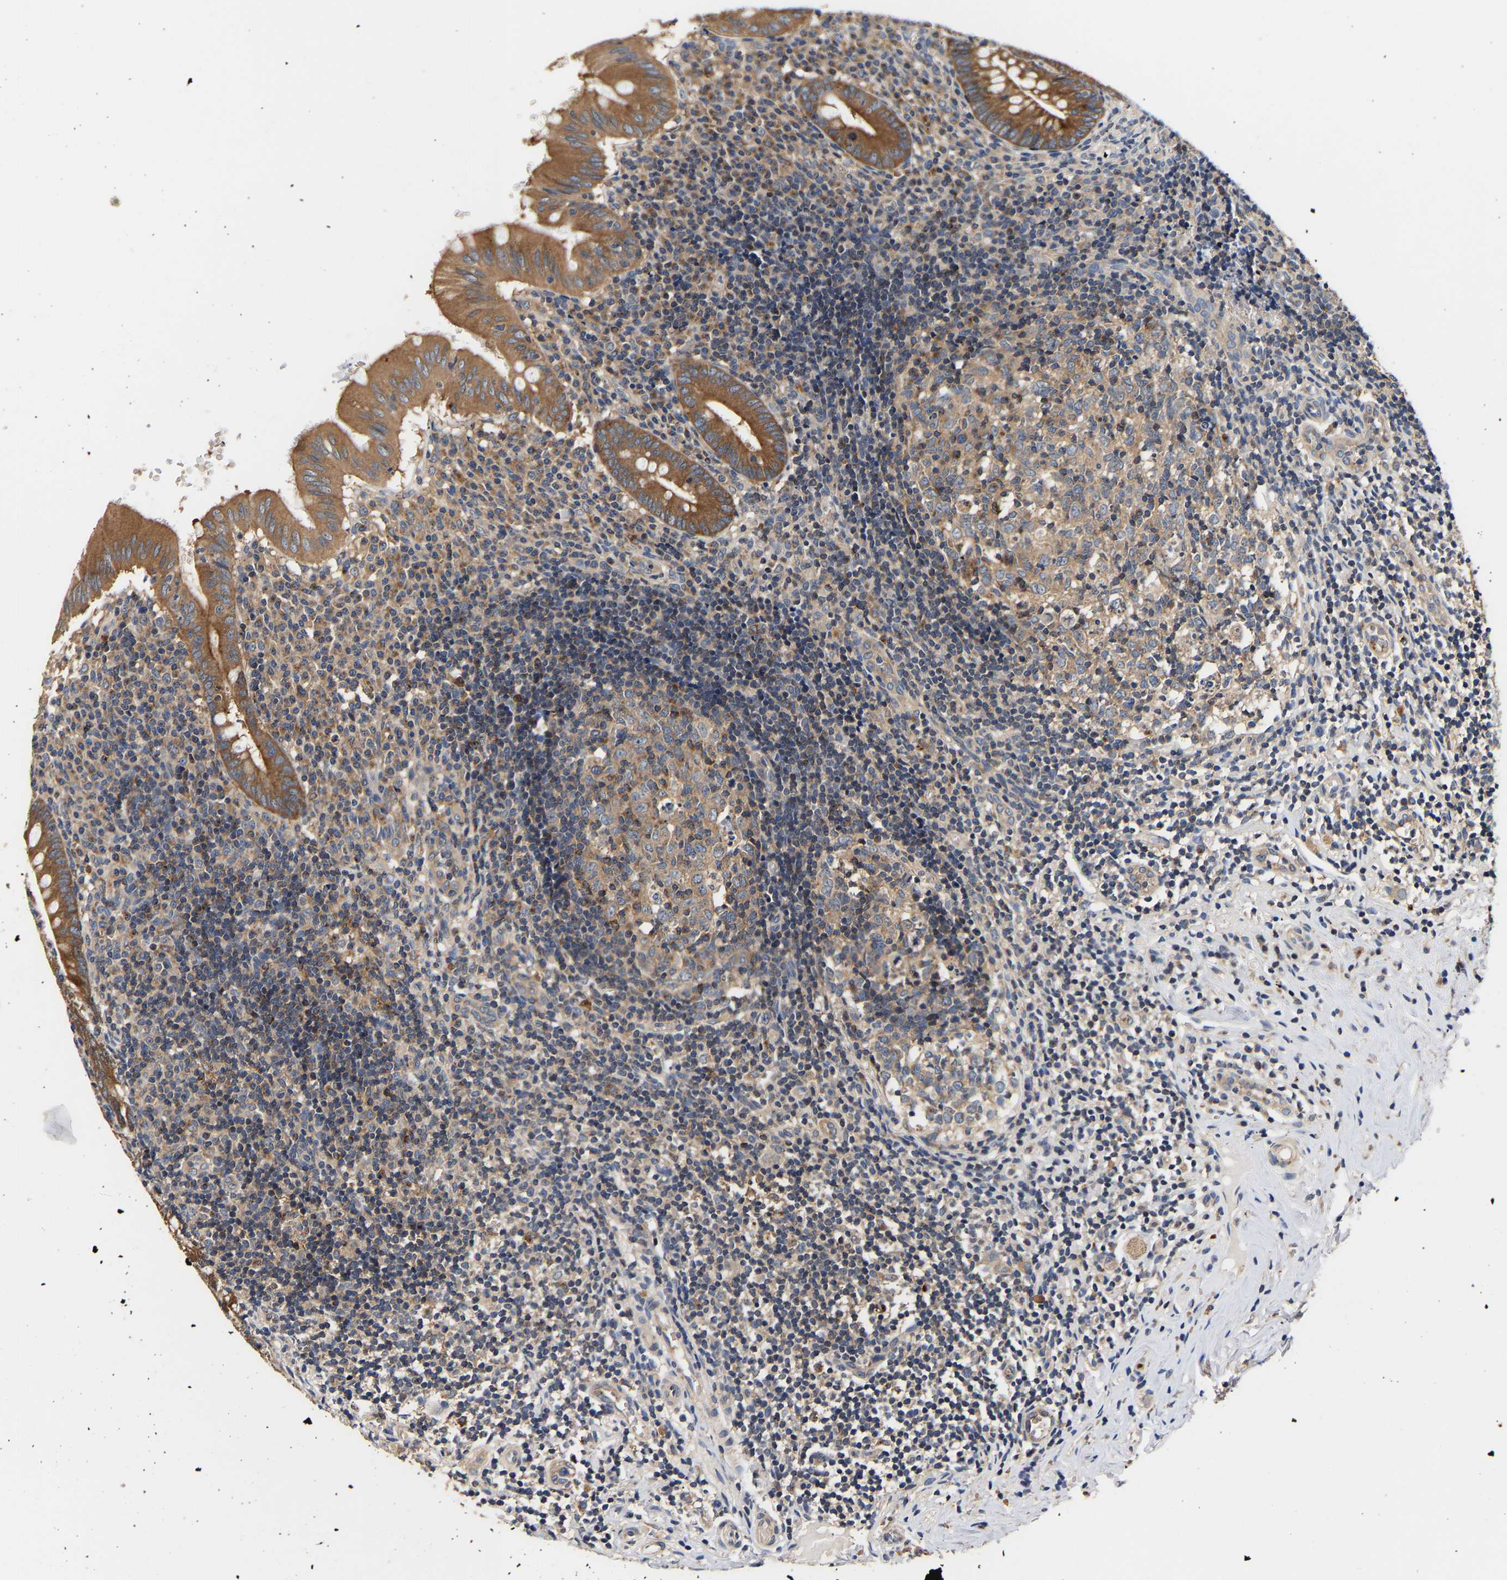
{"staining": {"intensity": "strong", "quantity": ">75%", "location": "cytoplasmic/membranous"}, "tissue": "appendix", "cell_type": "Glandular cells", "image_type": "normal", "snomed": [{"axis": "morphology", "description": "Normal tissue, NOS"}, {"axis": "topography", "description": "Appendix"}], "caption": "Immunohistochemistry (IHC) histopathology image of normal human appendix stained for a protein (brown), which demonstrates high levels of strong cytoplasmic/membranous expression in approximately >75% of glandular cells.", "gene": "LRBA", "patient": {"sex": "male", "age": 8}}